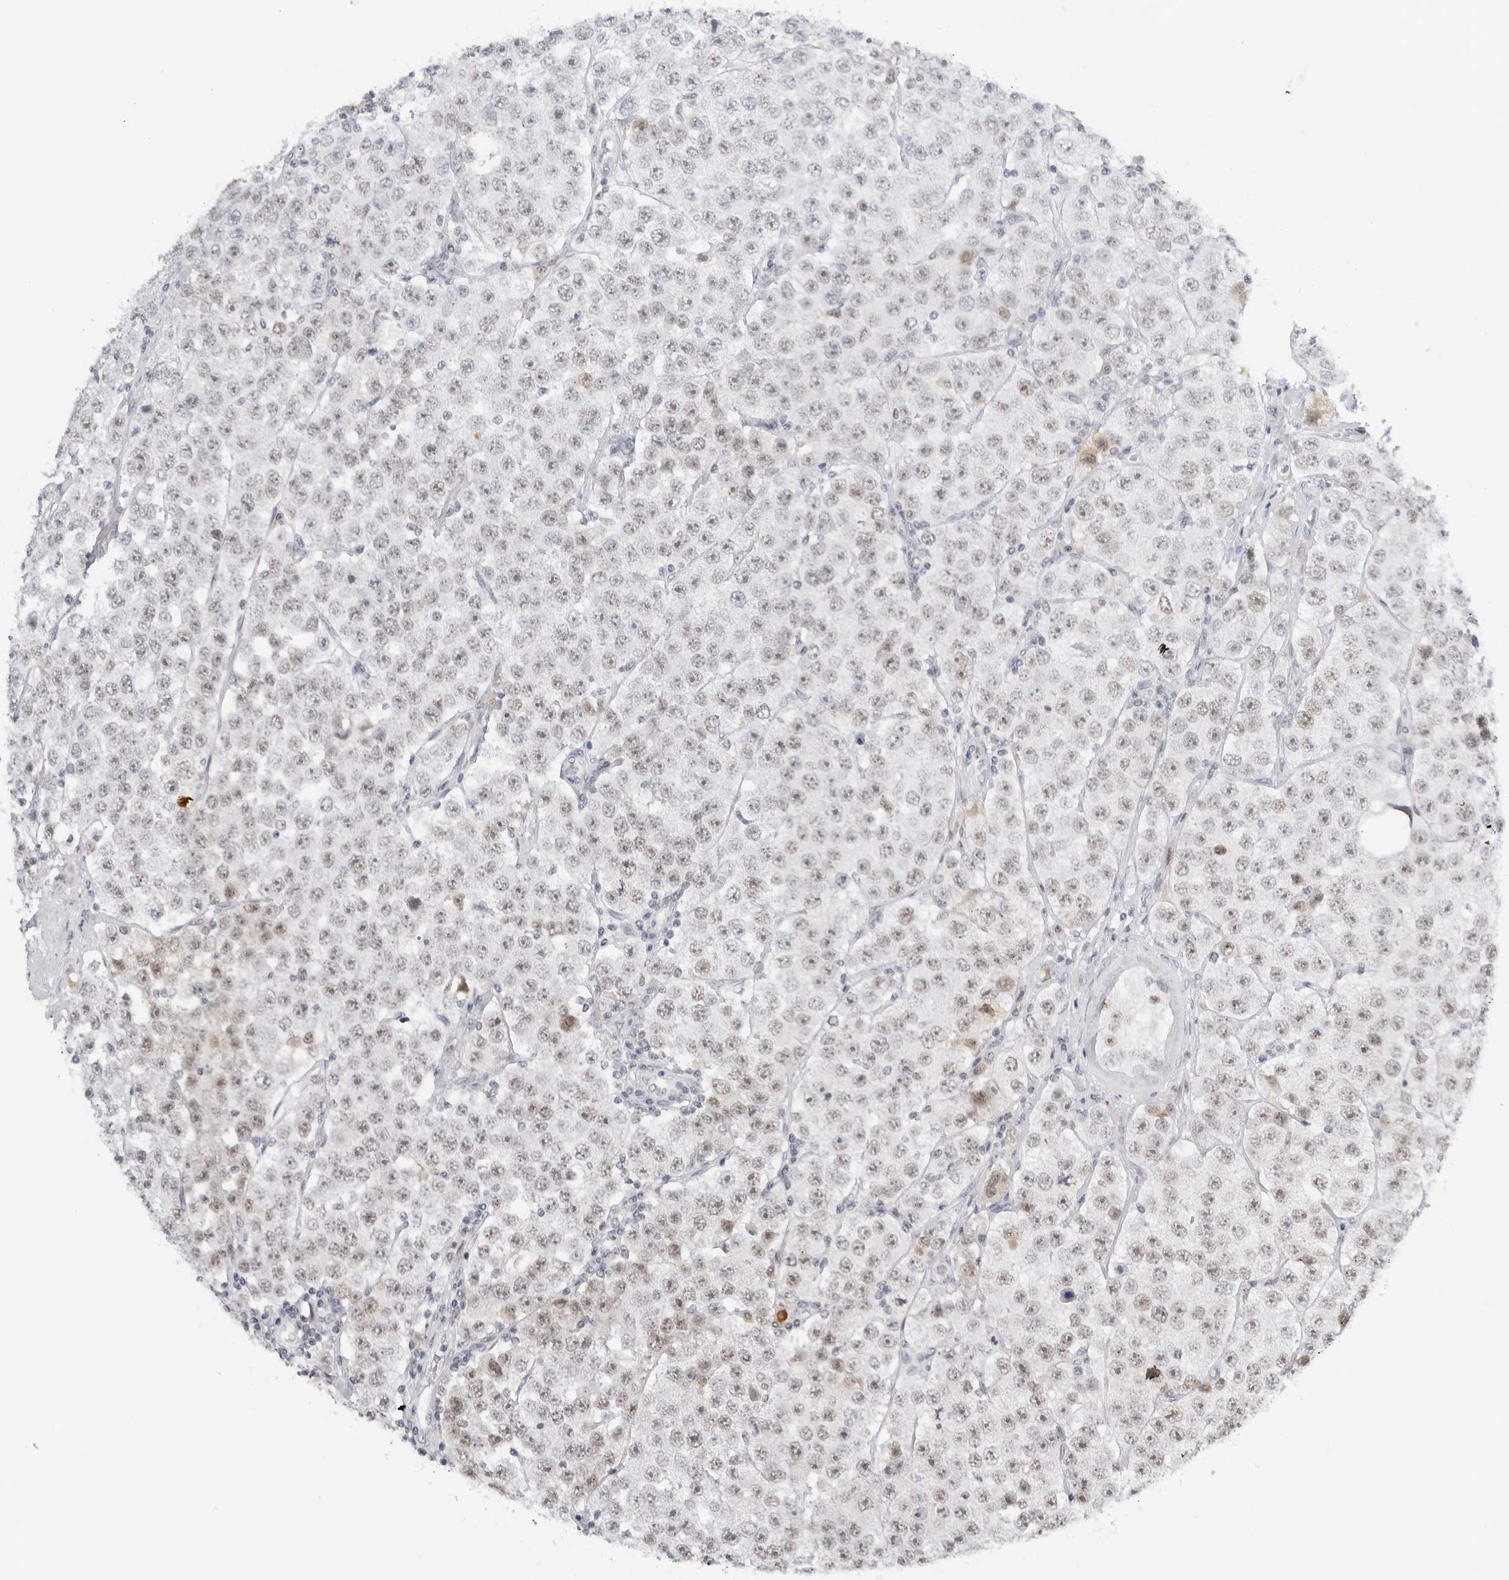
{"staining": {"intensity": "weak", "quantity": "25%-75%", "location": "nuclear"}, "tissue": "testis cancer", "cell_type": "Tumor cells", "image_type": "cancer", "snomed": [{"axis": "morphology", "description": "Seminoma, NOS"}, {"axis": "topography", "description": "Testis"}], "caption": "Human testis cancer stained for a protein (brown) shows weak nuclear positive expression in approximately 25%-75% of tumor cells.", "gene": "WRAP53", "patient": {"sex": "male", "age": 28}}